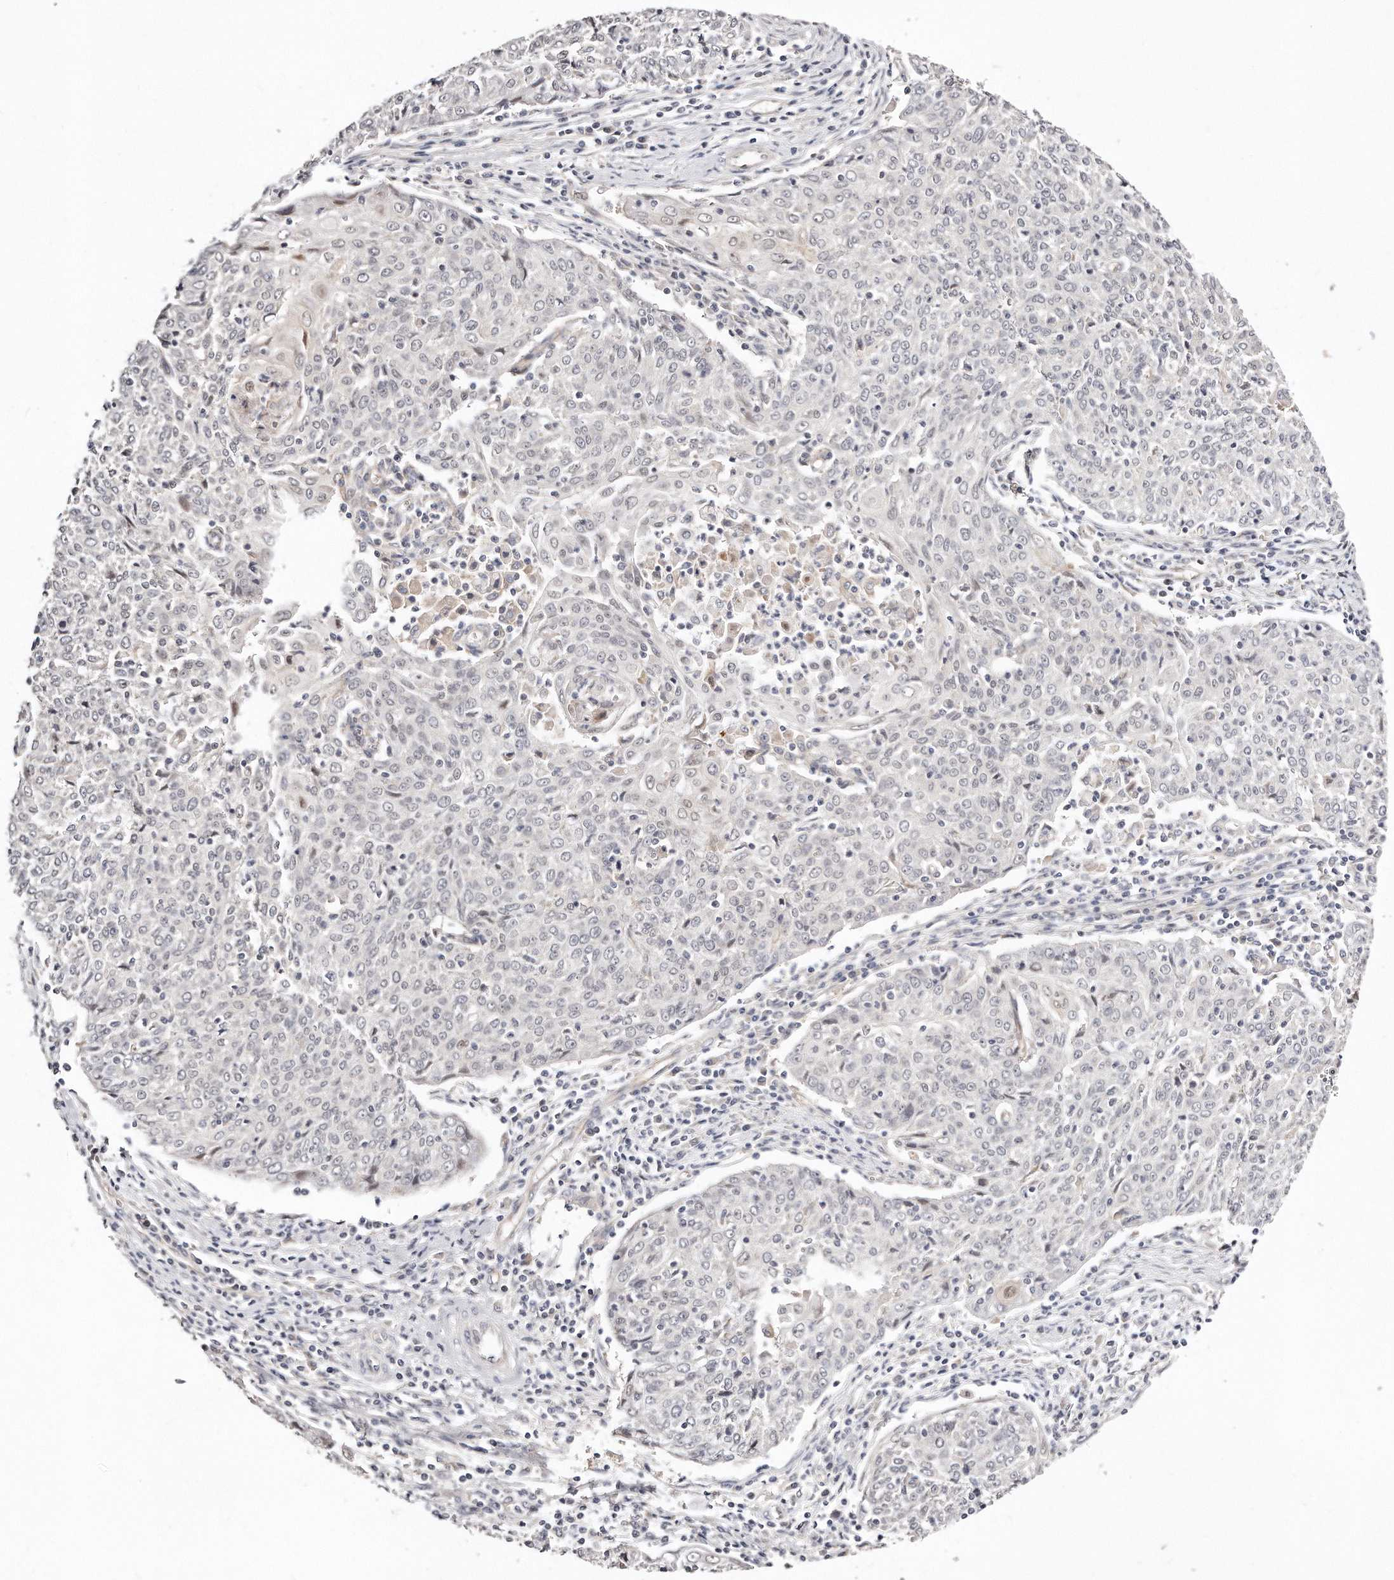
{"staining": {"intensity": "negative", "quantity": "none", "location": "none"}, "tissue": "cervical cancer", "cell_type": "Tumor cells", "image_type": "cancer", "snomed": [{"axis": "morphology", "description": "Squamous cell carcinoma, NOS"}, {"axis": "topography", "description": "Cervix"}], "caption": "Protein analysis of cervical cancer (squamous cell carcinoma) exhibits no significant expression in tumor cells.", "gene": "CASZ1", "patient": {"sex": "female", "age": 48}}